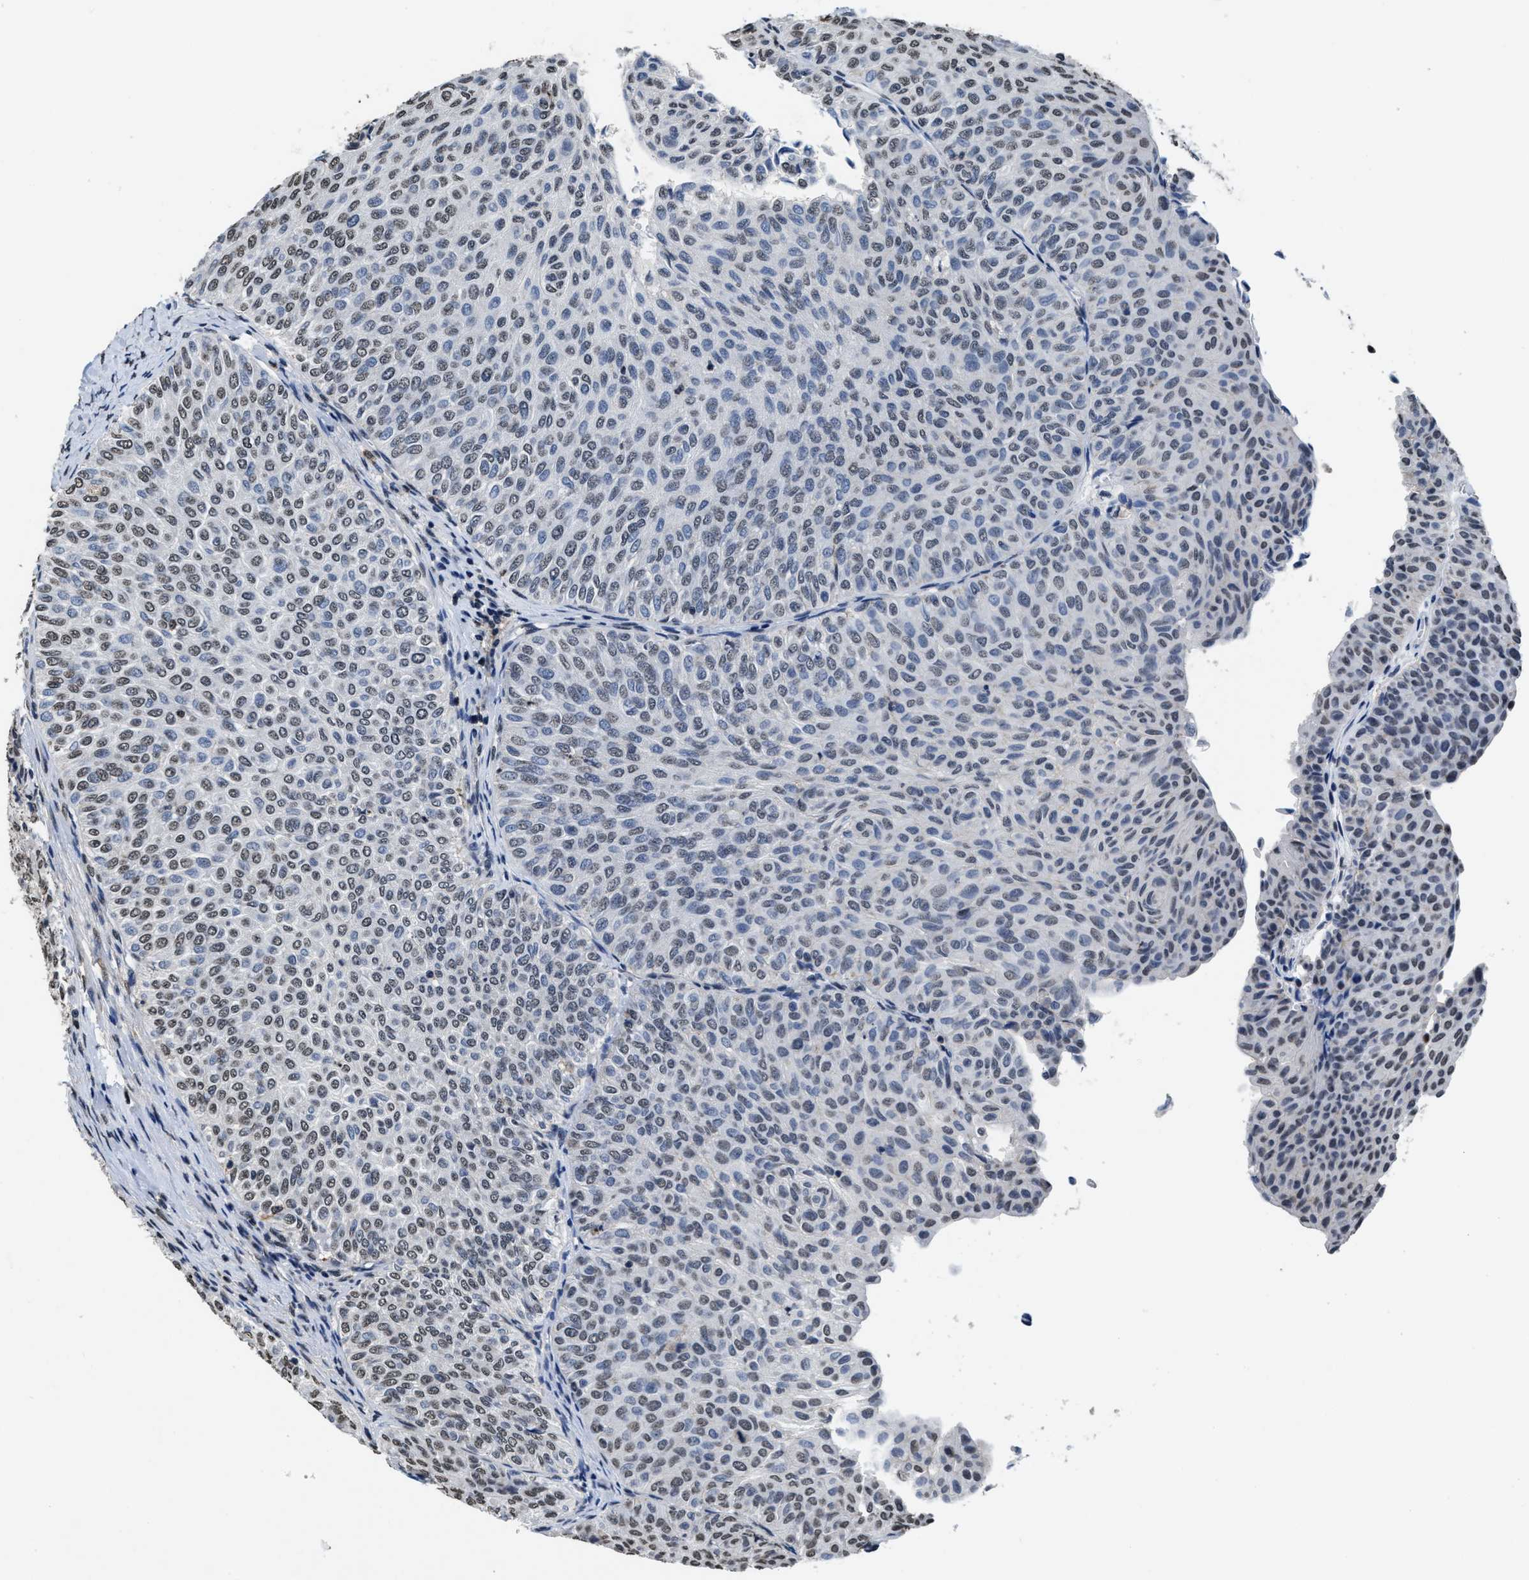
{"staining": {"intensity": "weak", "quantity": "25%-75%", "location": "nuclear"}, "tissue": "urothelial cancer", "cell_type": "Tumor cells", "image_type": "cancer", "snomed": [{"axis": "morphology", "description": "Urothelial carcinoma, Low grade"}, {"axis": "topography", "description": "Urinary bladder"}], "caption": "The micrograph reveals immunohistochemical staining of low-grade urothelial carcinoma. There is weak nuclear expression is seen in approximately 25%-75% of tumor cells.", "gene": "SUPT16H", "patient": {"sex": "male", "age": 78}}